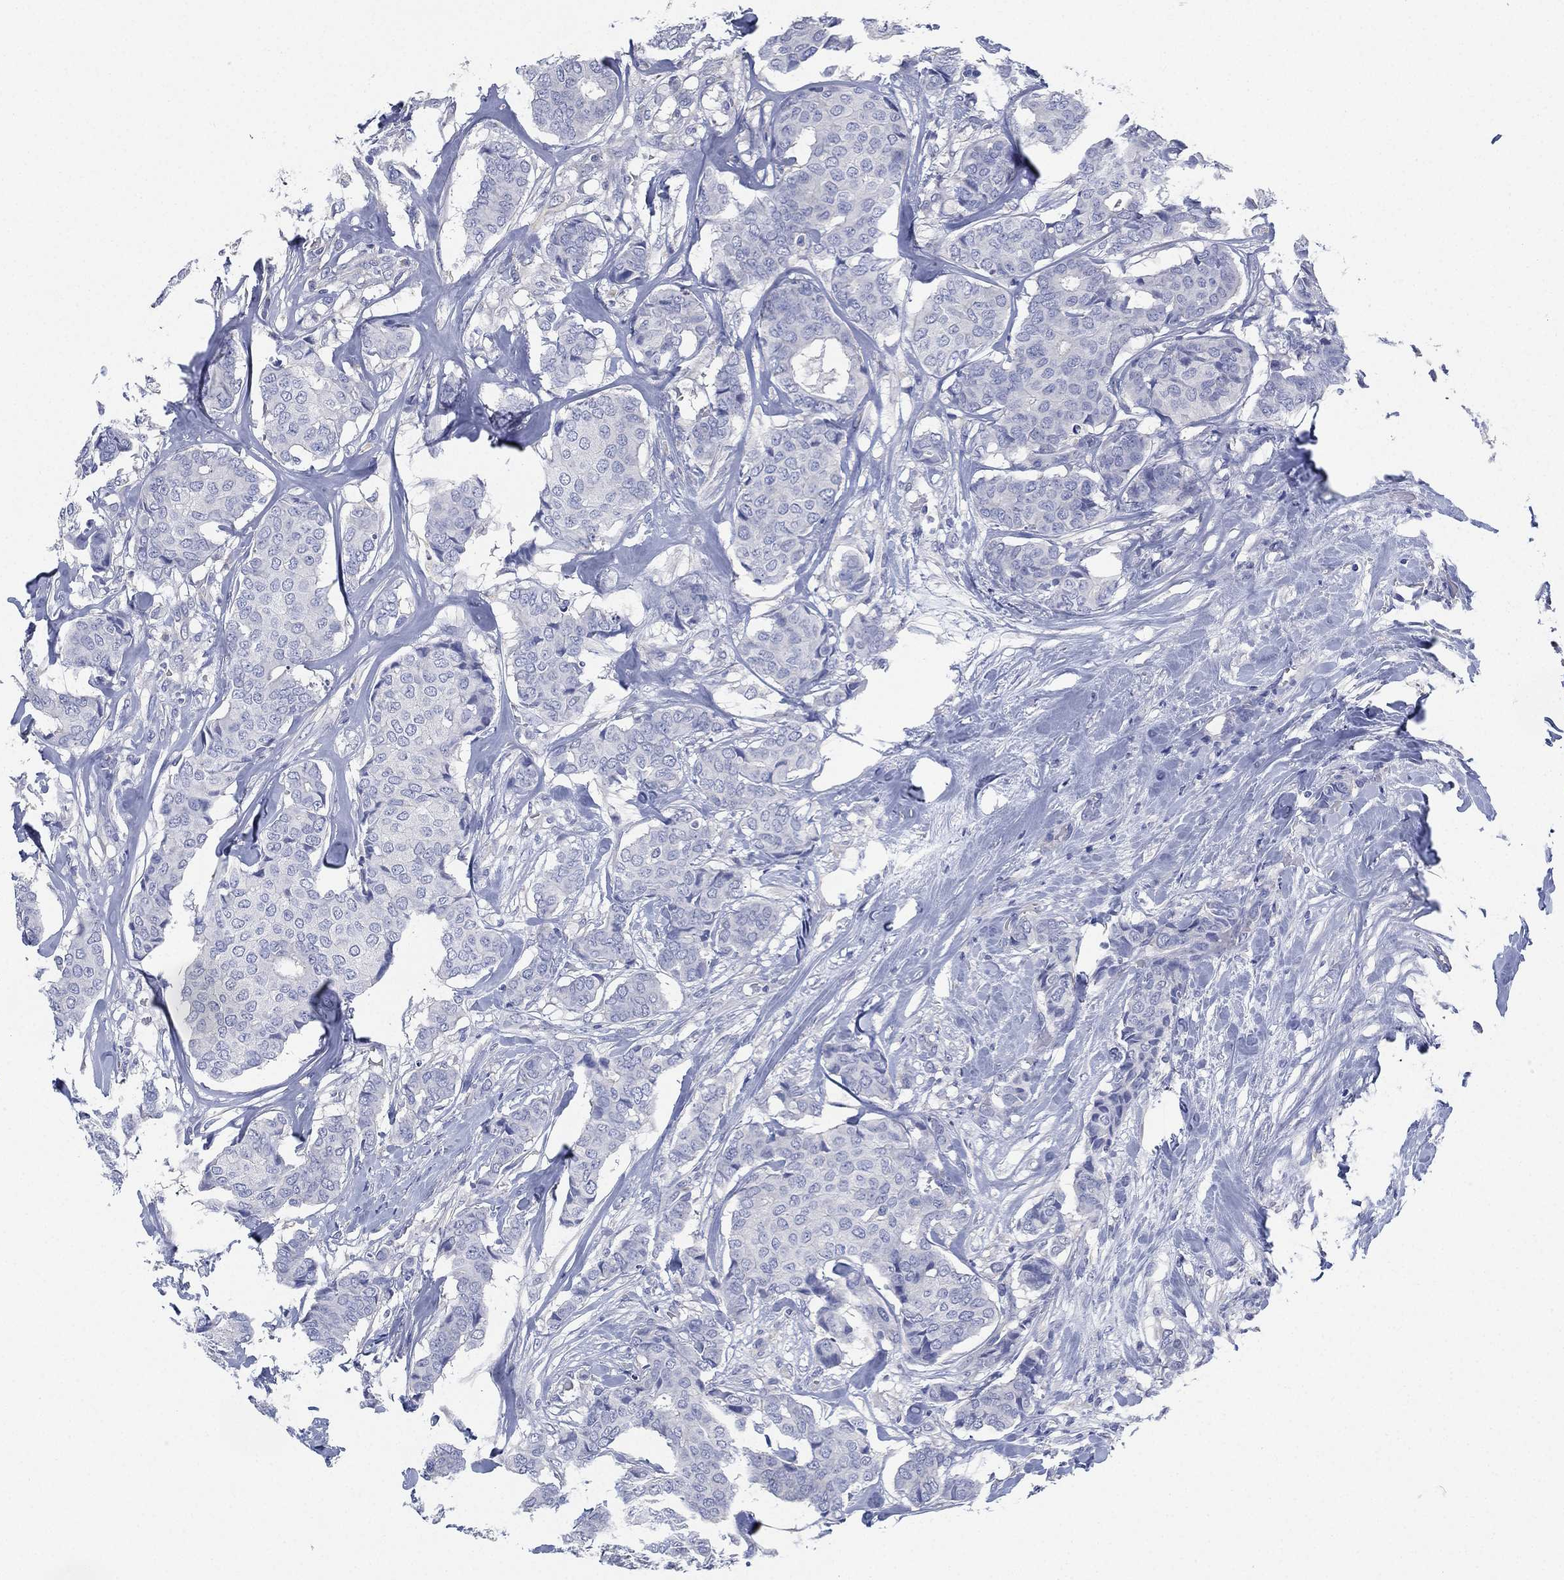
{"staining": {"intensity": "negative", "quantity": "none", "location": "none"}, "tissue": "breast cancer", "cell_type": "Tumor cells", "image_type": "cancer", "snomed": [{"axis": "morphology", "description": "Duct carcinoma"}, {"axis": "topography", "description": "Breast"}], "caption": "This is an immunohistochemistry photomicrograph of human invasive ductal carcinoma (breast). There is no staining in tumor cells.", "gene": "CCDC70", "patient": {"sex": "female", "age": 75}}